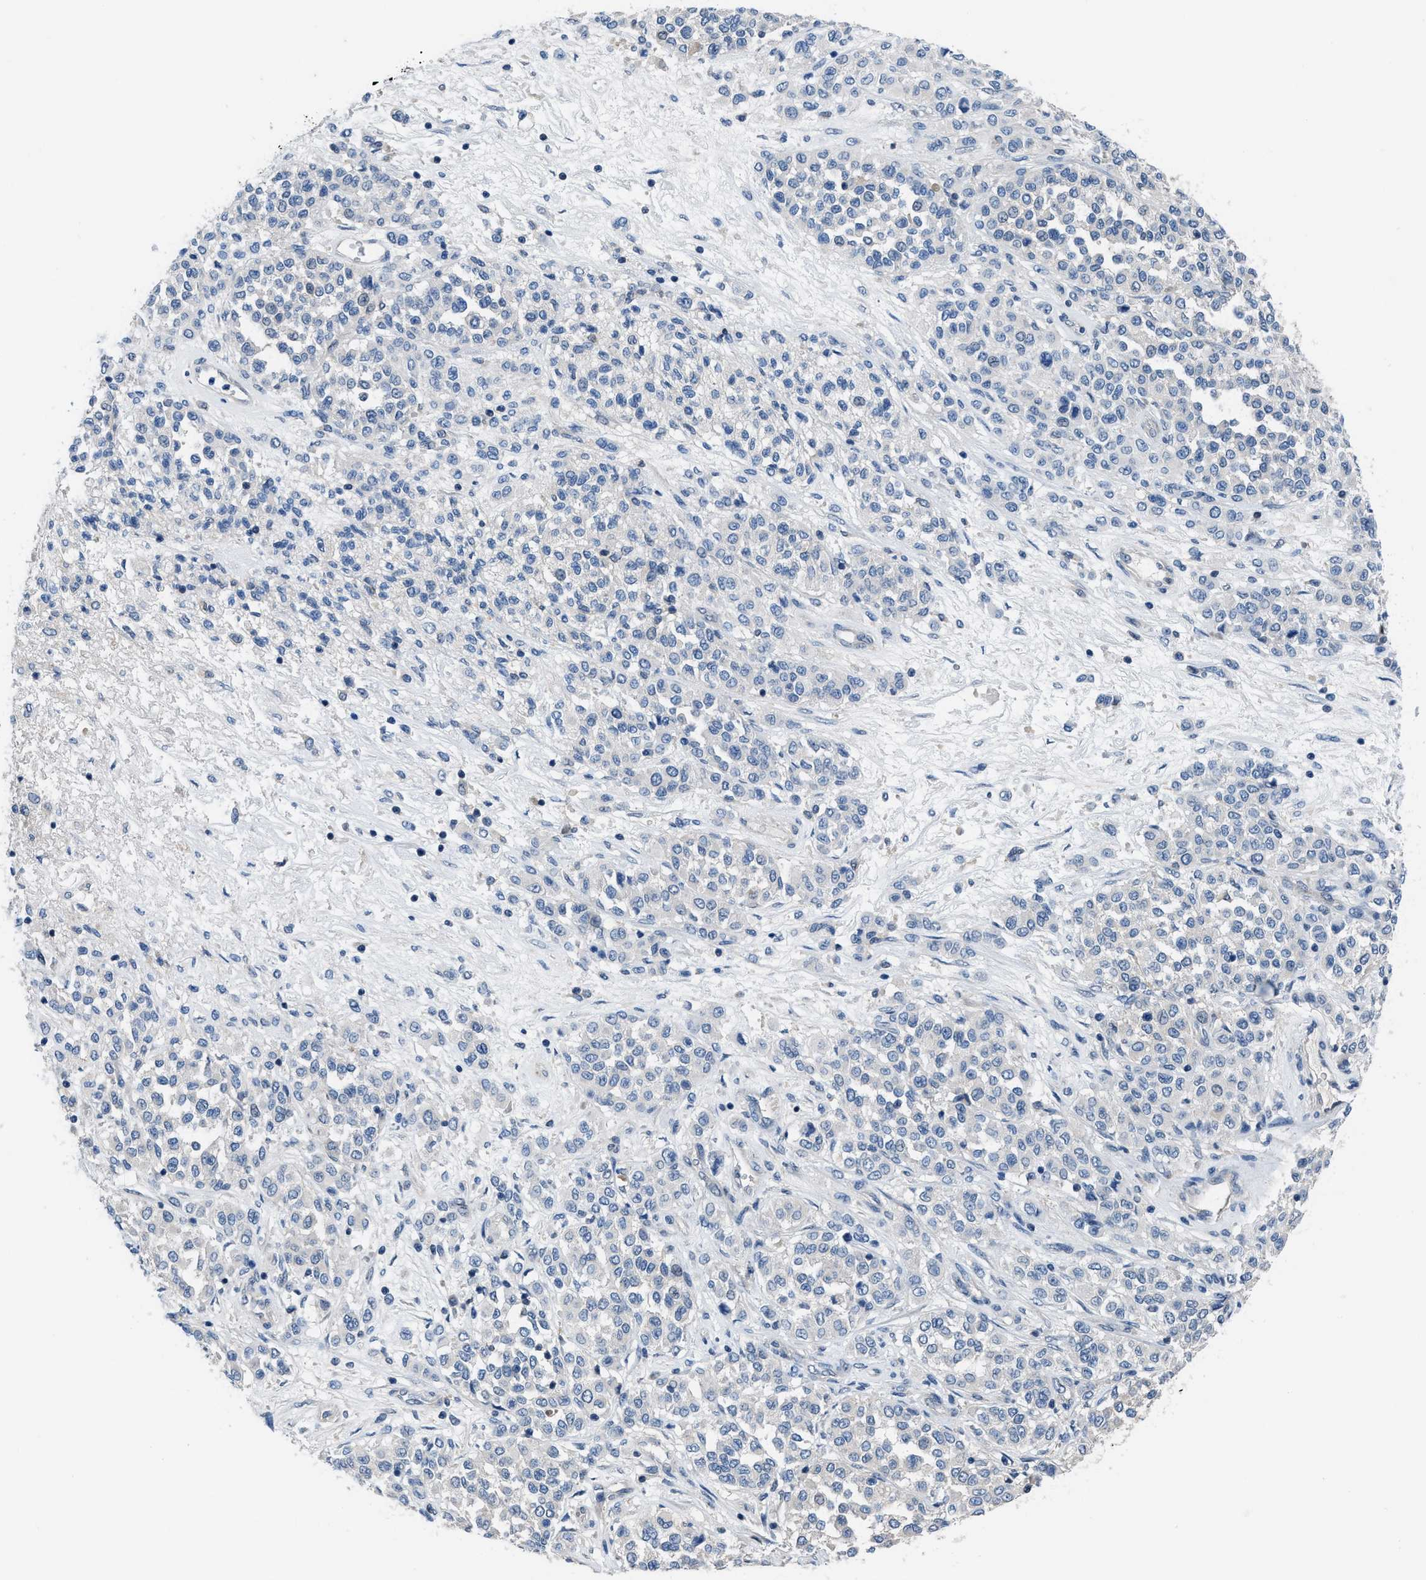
{"staining": {"intensity": "negative", "quantity": "none", "location": "none"}, "tissue": "melanoma", "cell_type": "Tumor cells", "image_type": "cancer", "snomed": [{"axis": "morphology", "description": "Malignant melanoma, Metastatic site"}, {"axis": "topography", "description": "Pancreas"}], "caption": "There is no significant positivity in tumor cells of malignant melanoma (metastatic site). (Brightfield microscopy of DAB immunohistochemistry at high magnification).", "gene": "NUDT5", "patient": {"sex": "female", "age": 30}}